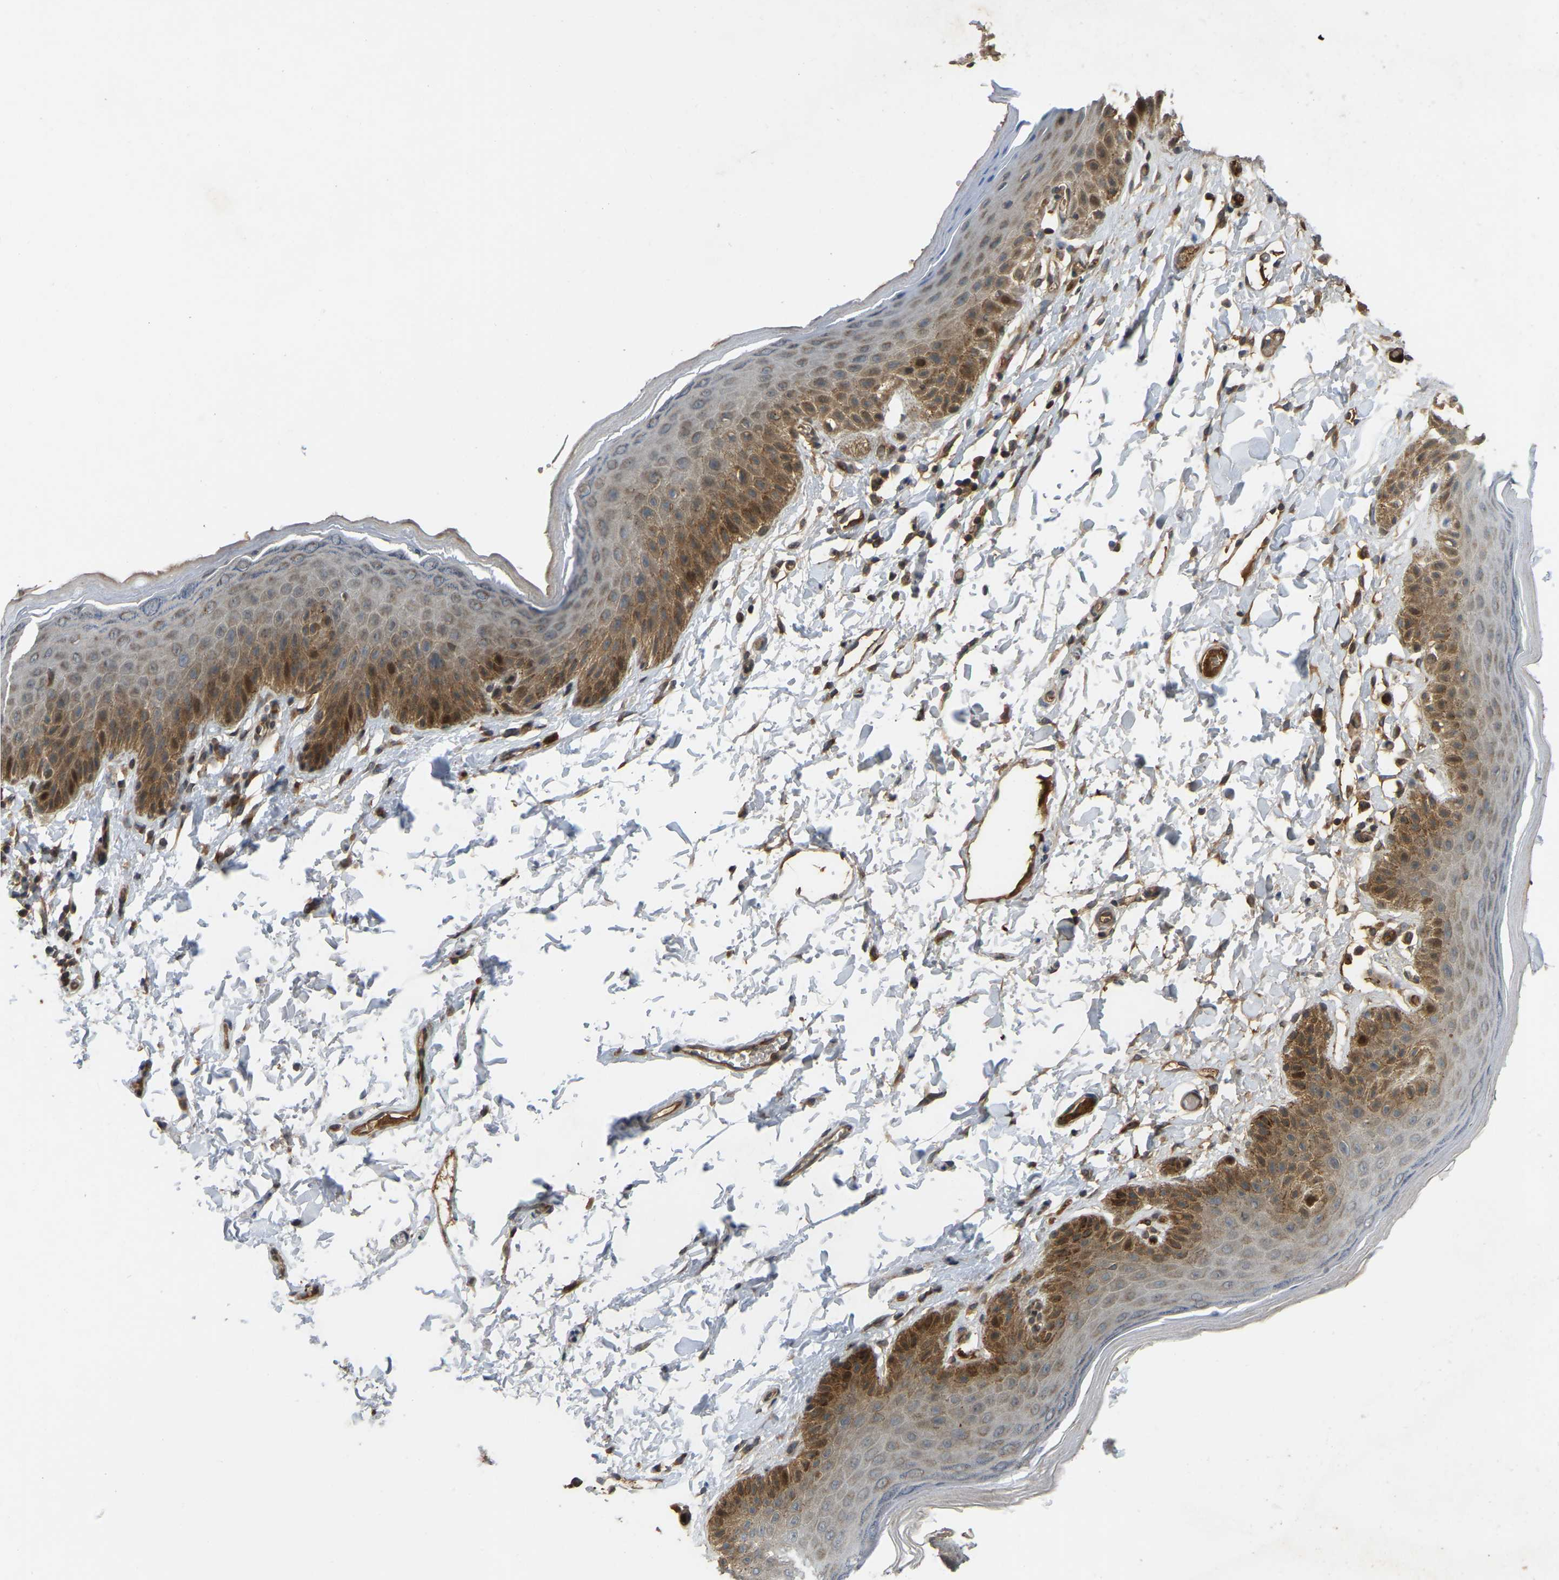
{"staining": {"intensity": "moderate", "quantity": ">75%", "location": "cytoplasmic/membranous,nuclear"}, "tissue": "skin", "cell_type": "Epidermal cells", "image_type": "normal", "snomed": [{"axis": "morphology", "description": "Normal tissue, NOS"}, {"axis": "topography", "description": "Anal"}], "caption": "Immunohistochemistry of unremarkable skin reveals medium levels of moderate cytoplasmic/membranous,nuclear staining in about >75% of epidermal cells. (IHC, brightfield microscopy, high magnification).", "gene": "C21orf91", "patient": {"sex": "male", "age": 44}}